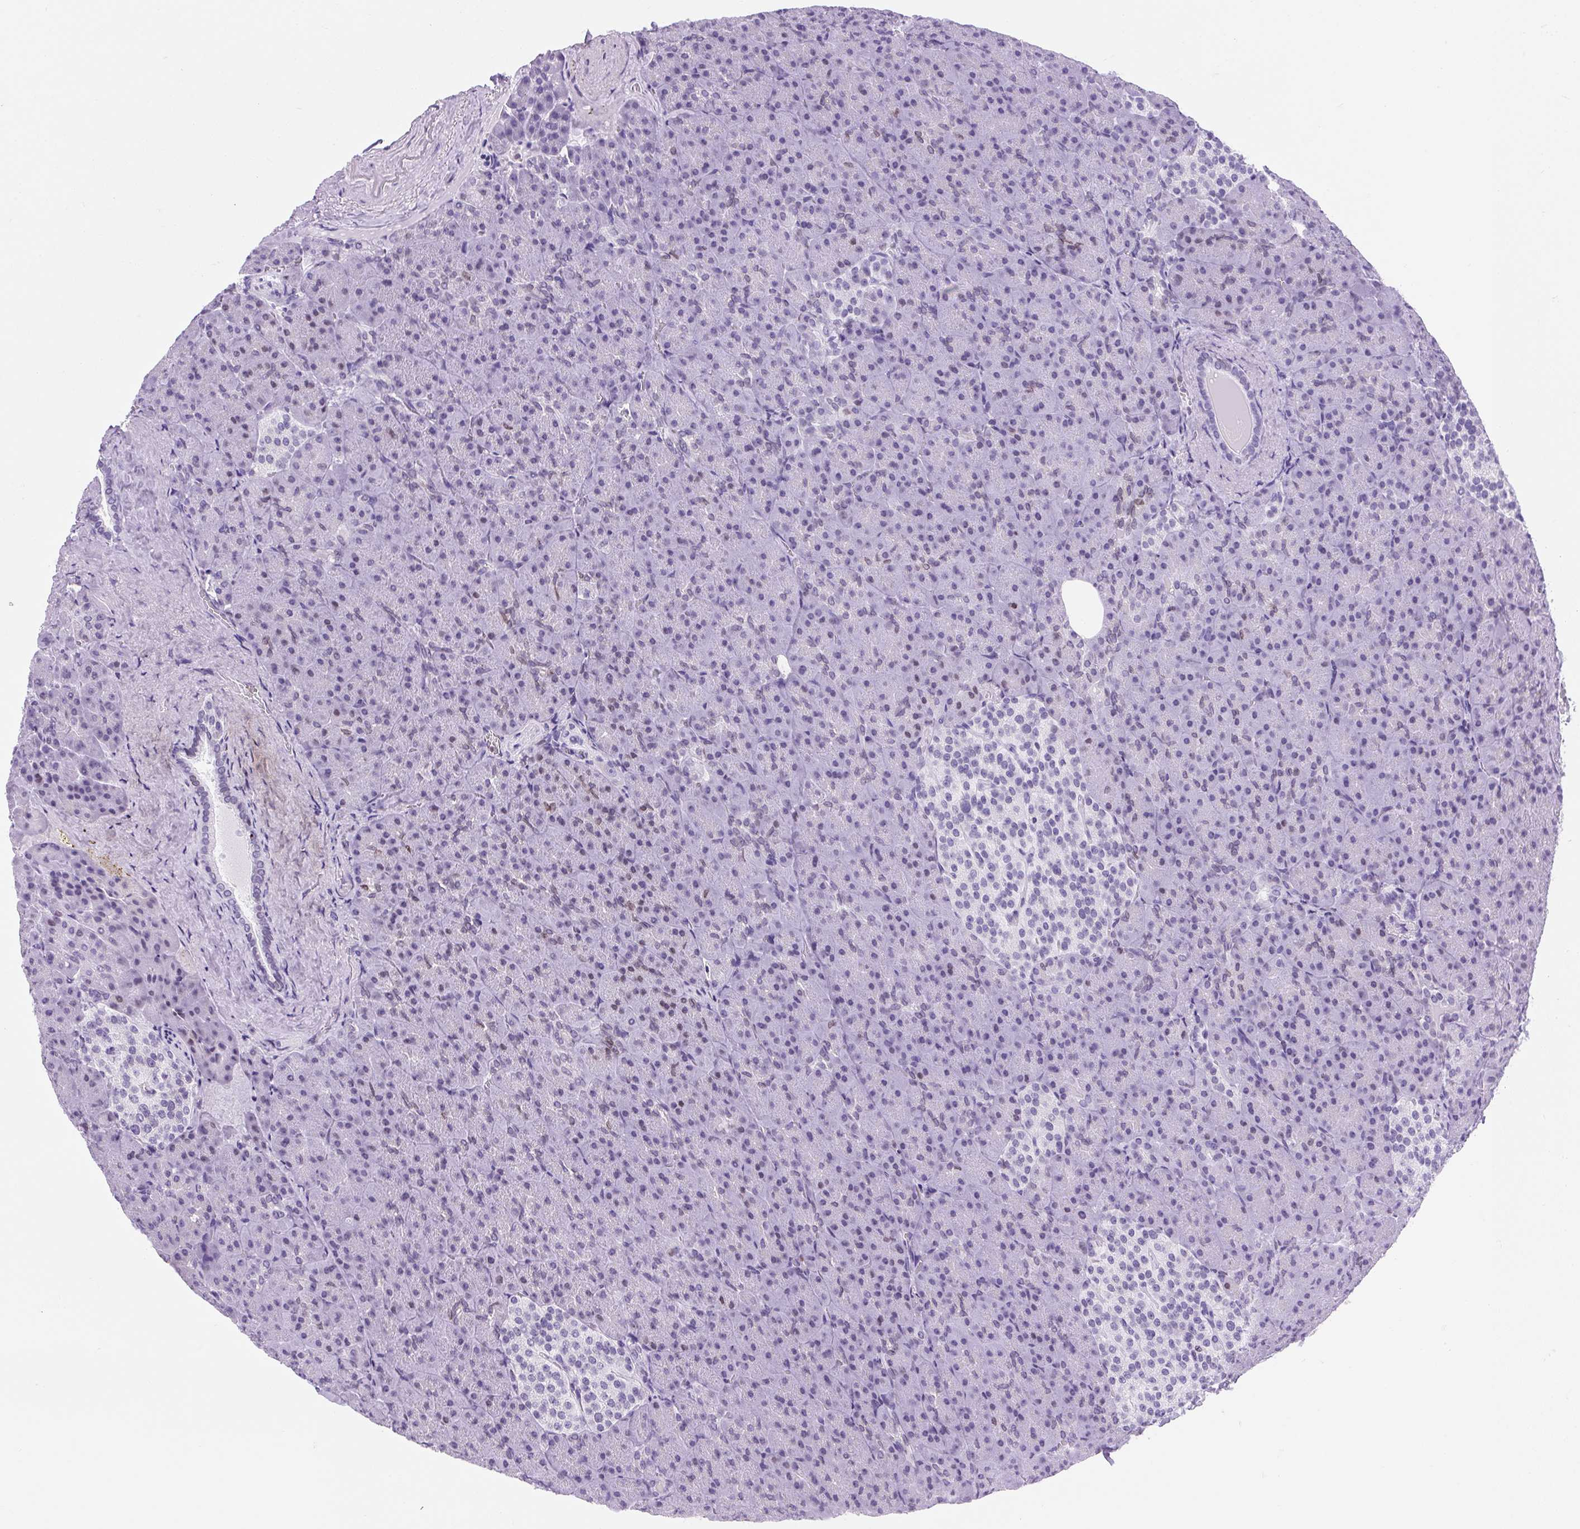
{"staining": {"intensity": "negative", "quantity": "none", "location": "none"}, "tissue": "pancreas", "cell_type": "Exocrine glandular cells", "image_type": "normal", "snomed": [{"axis": "morphology", "description": "Normal tissue, NOS"}, {"axis": "topography", "description": "Pancreas"}], "caption": "Immunohistochemistry (IHC) image of normal human pancreas stained for a protein (brown), which shows no positivity in exocrine glandular cells.", "gene": "VPREB1", "patient": {"sex": "female", "age": 74}}